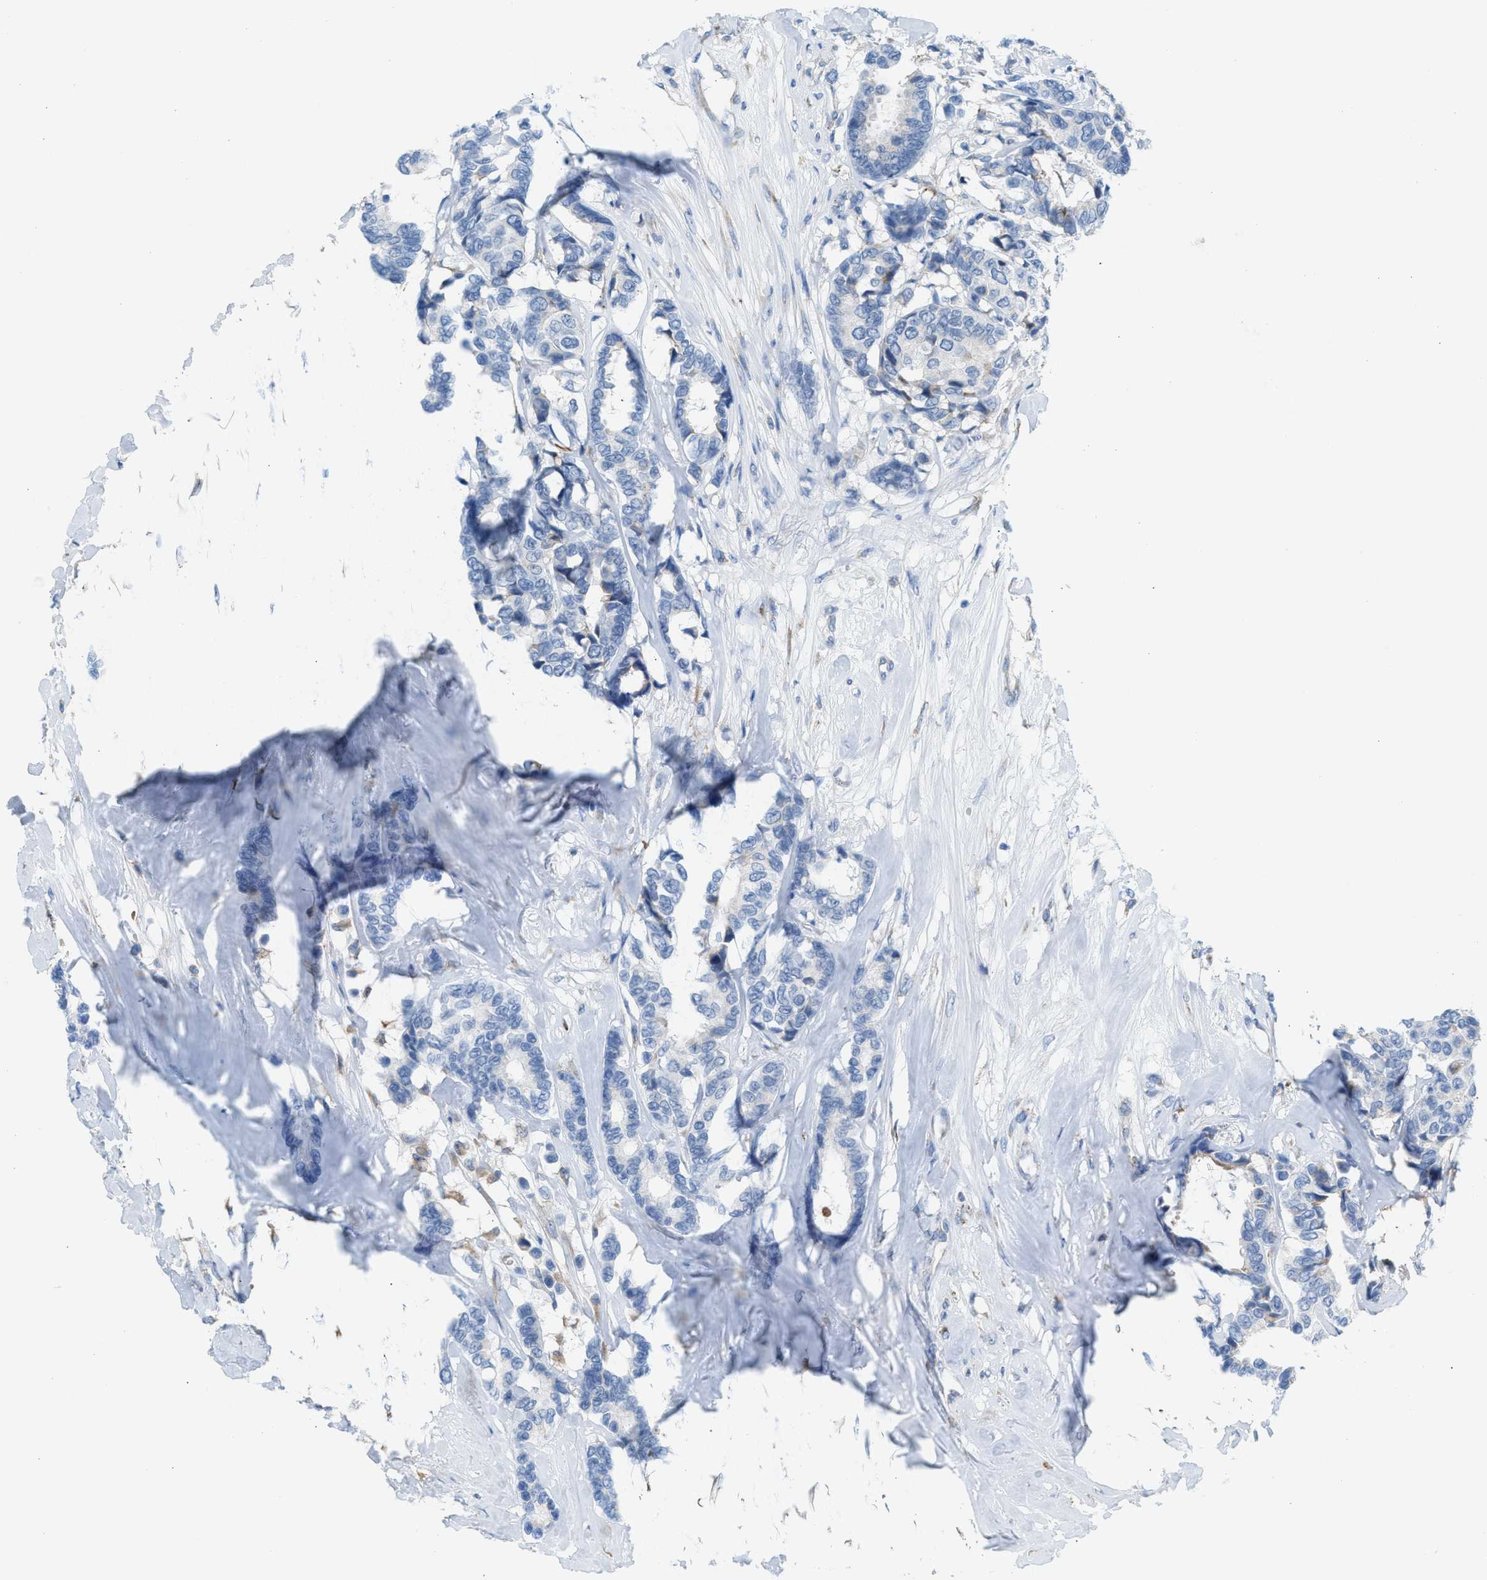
{"staining": {"intensity": "negative", "quantity": "none", "location": "none"}, "tissue": "breast cancer", "cell_type": "Tumor cells", "image_type": "cancer", "snomed": [{"axis": "morphology", "description": "Duct carcinoma"}, {"axis": "topography", "description": "Breast"}], "caption": "Micrograph shows no significant protein expression in tumor cells of breast cancer (intraductal carcinoma).", "gene": "CA3", "patient": {"sex": "female", "age": 87}}